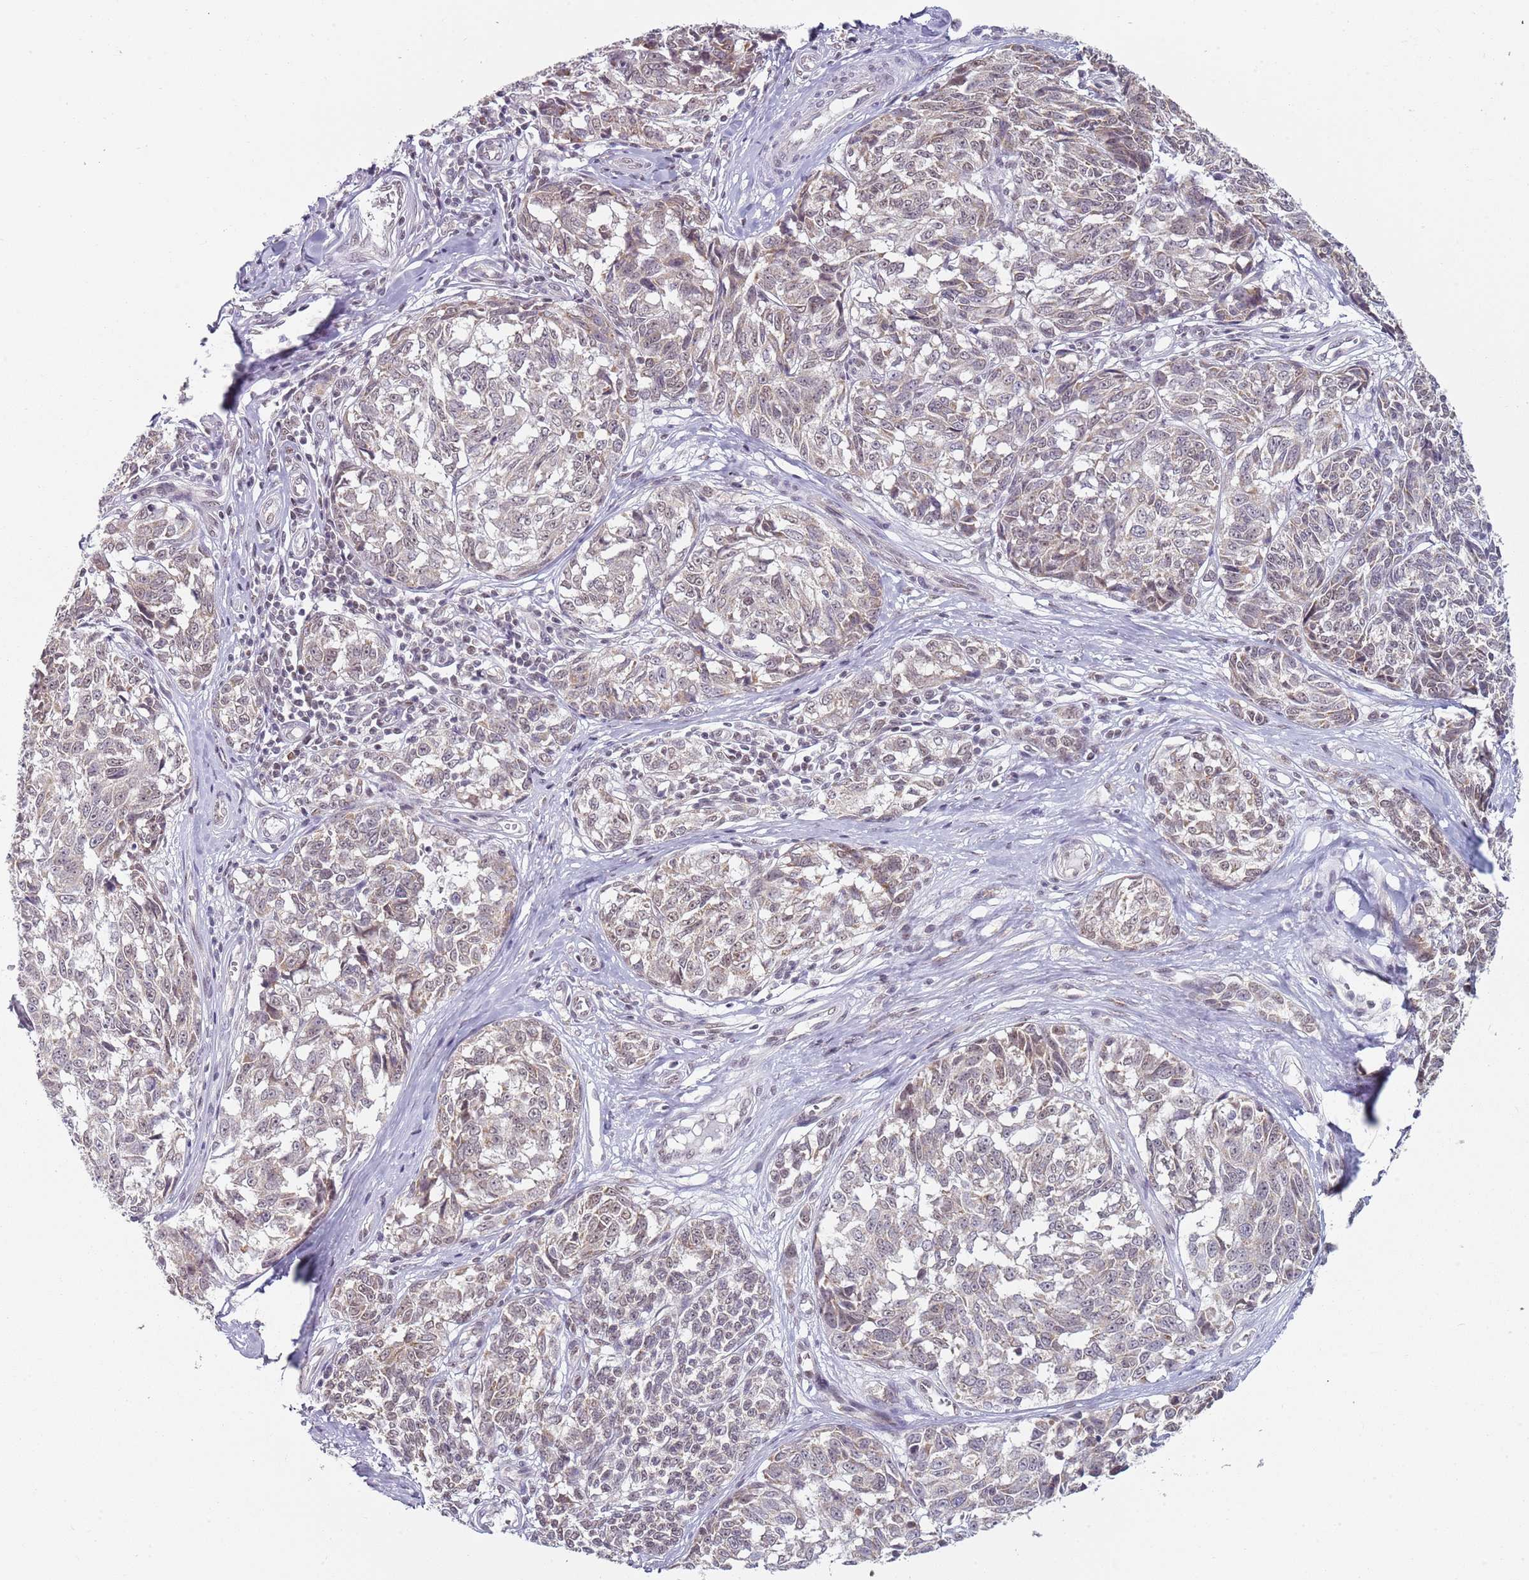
{"staining": {"intensity": "weak", "quantity": "<25%", "location": "nuclear"}, "tissue": "melanoma", "cell_type": "Tumor cells", "image_type": "cancer", "snomed": [{"axis": "morphology", "description": "Normal tissue, NOS"}, {"axis": "morphology", "description": "Malignant melanoma, NOS"}, {"axis": "topography", "description": "Skin"}], "caption": "A photomicrograph of melanoma stained for a protein shows no brown staining in tumor cells.", "gene": "SMARCAL1", "patient": {"sex": "female", "age": 64}}